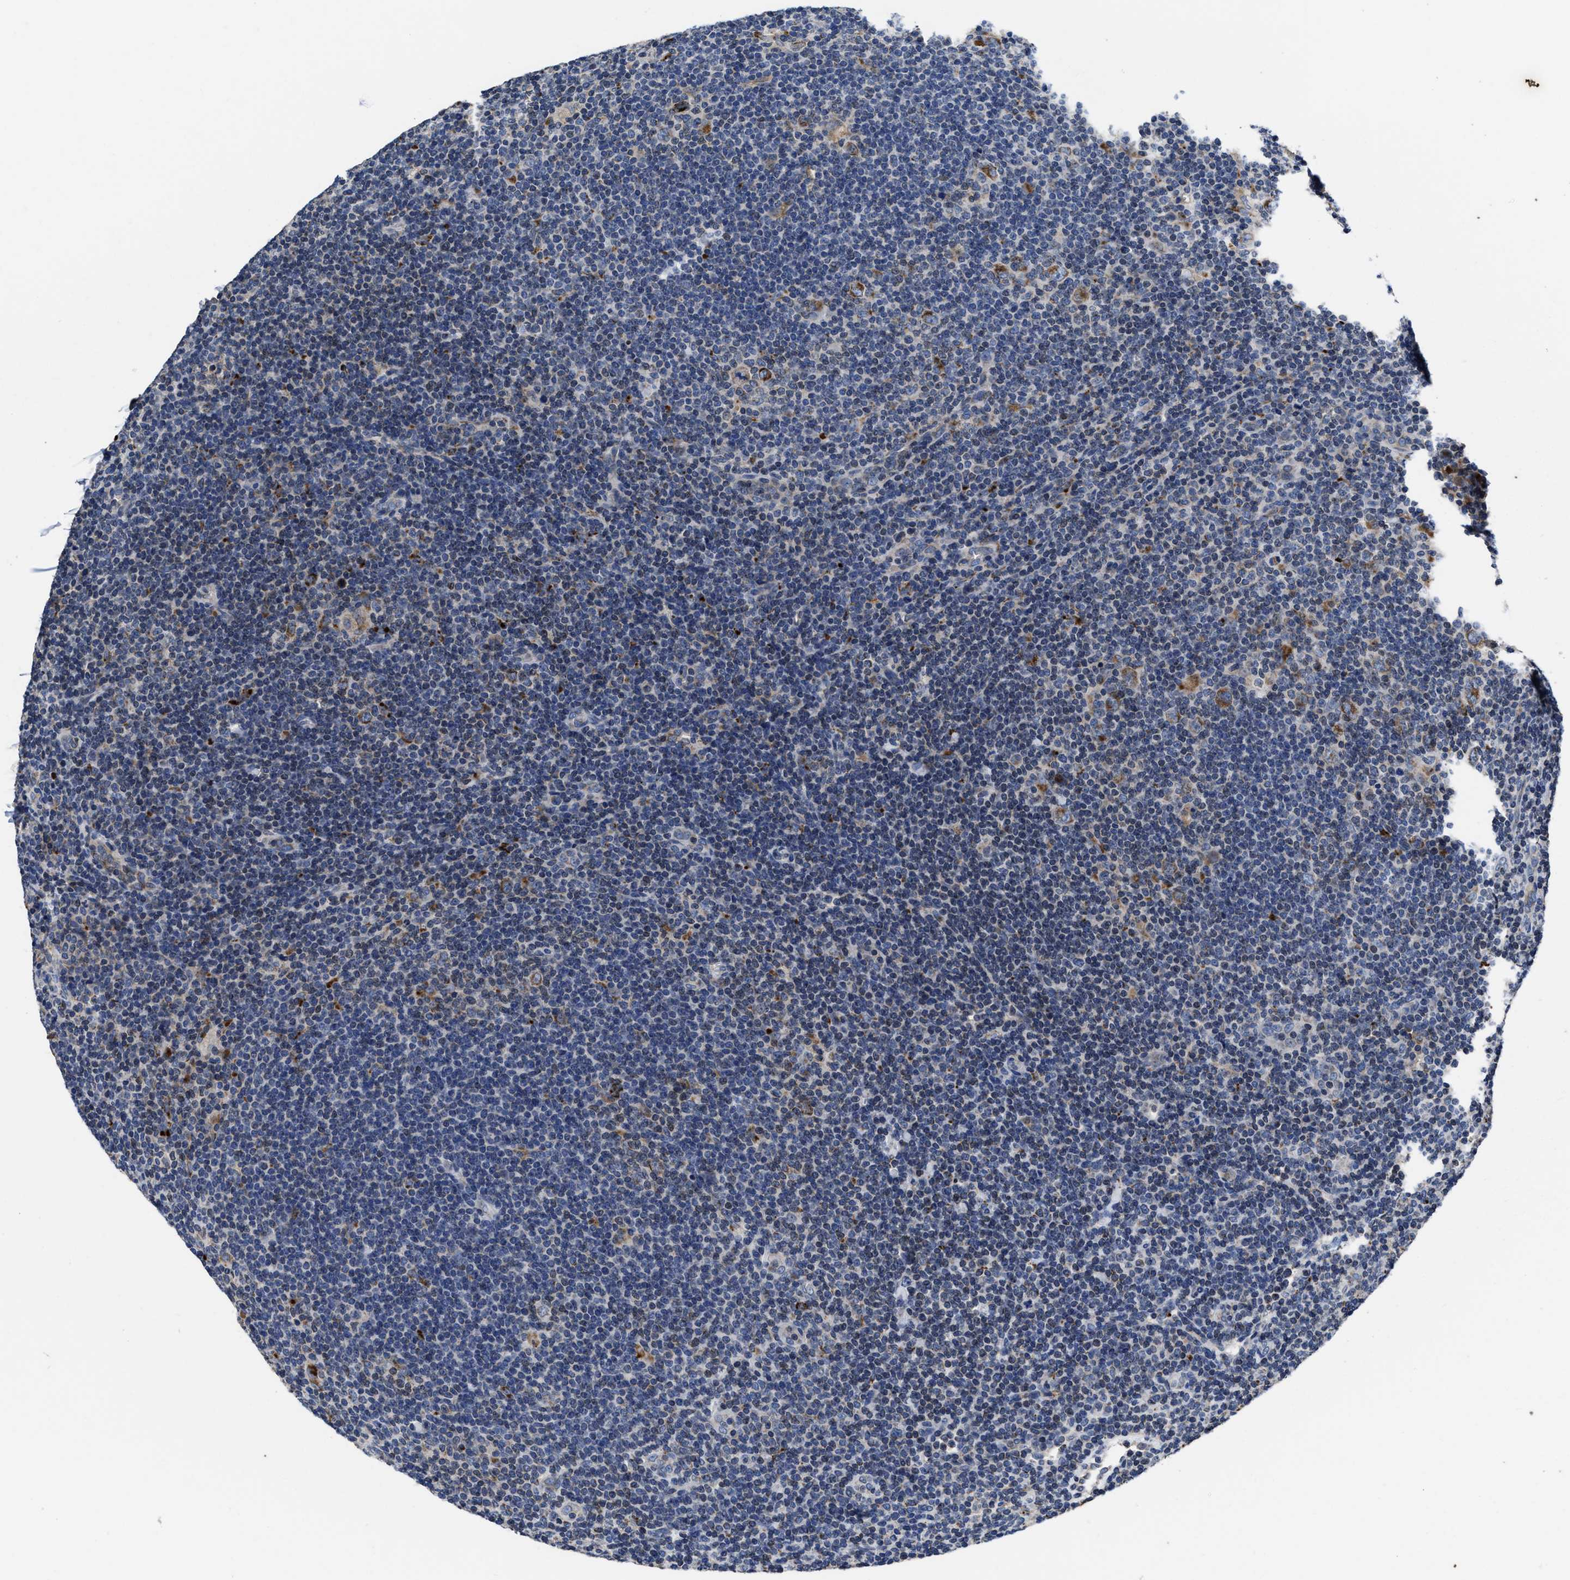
{"staining": {"intensity": "moderate", "quantity": "25%-75%", "location": "cytoplasmic/membranous"}, "tissue": "lymphoma", "cell_type": "Tumor cells", "image_type": "cancer", "snomed": [{"axis": "morphology", "description": "Hodgkin's disease, NOS"}, {"axis": "topography", "description": "Lymph node"}], "caption": "An immunohistochemistry (IHC) image of neoplastic tissue is shown. Protein staining in brown highlights moderate cytoplasmic/membranous positivity in lymphoma within tumor cells. The protein of interest is stained brown, and the nuclei are stained in blue (DAB IHC with brightfield microscopy, high magnification).", "gene": "CACNA1D", "patient": {"sex": "female", "age": 57}}